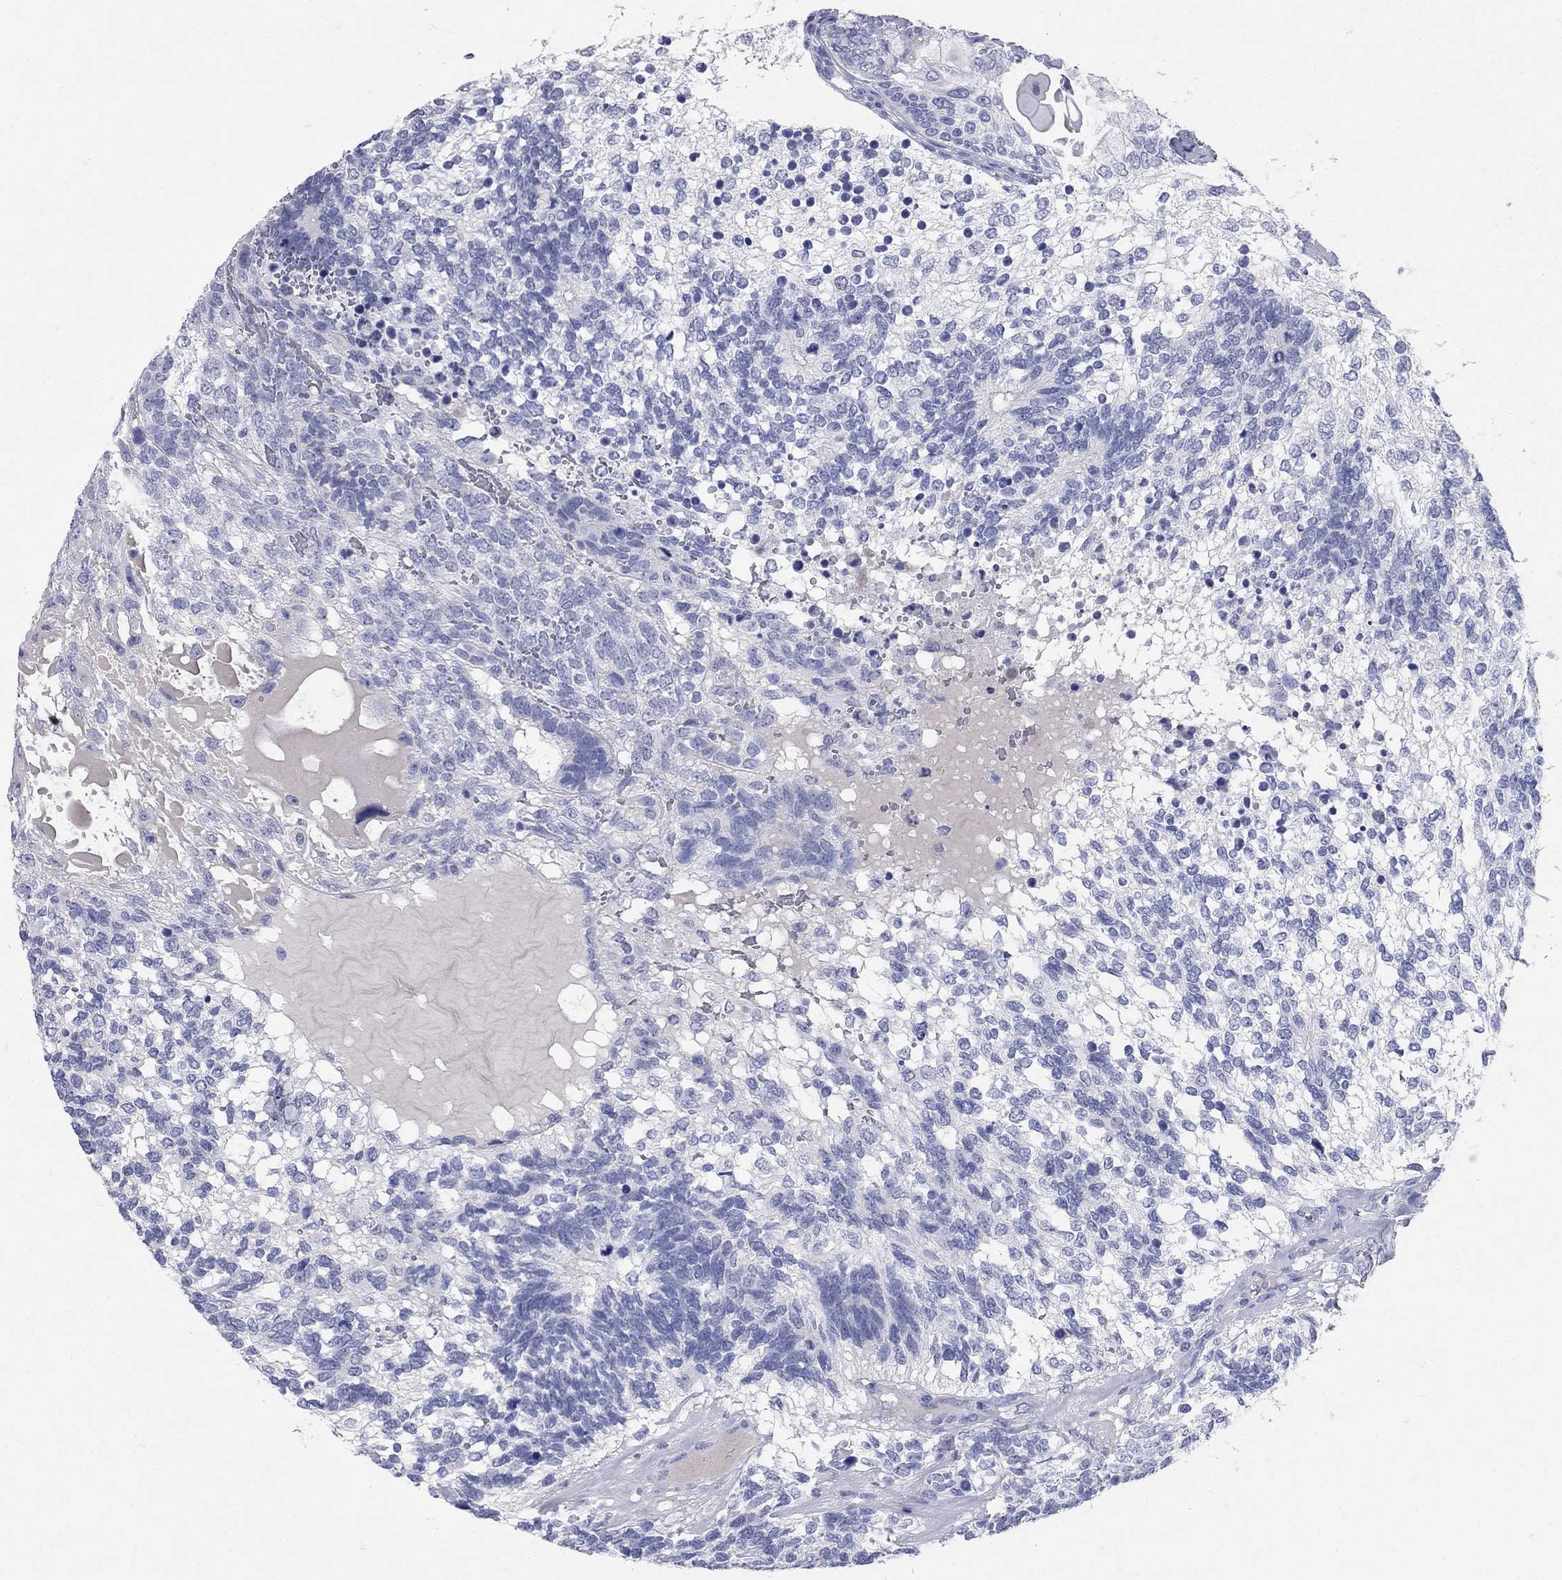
{"staining": {"intensity": "negative", "quantity": "none", "location": "none"}, "tissue": "testis cancer", "cell_type": "Tumor cells", "image_type": "cancer", "snomed": [{"axis": "morphology", "description": "Seminoma, NOS"}, {"axis": "morphology", "description": "Carcinoma, Embryonal, NOS"}, {"axis": "topography", "description": "Testis"}], "caption": "Immunohistochemistry of testis cancer (embryonal carcinoma) exhibits no staining in tumor cells.", "gene": "AOX1", "patient": {"sex": "male", "age": 41}}